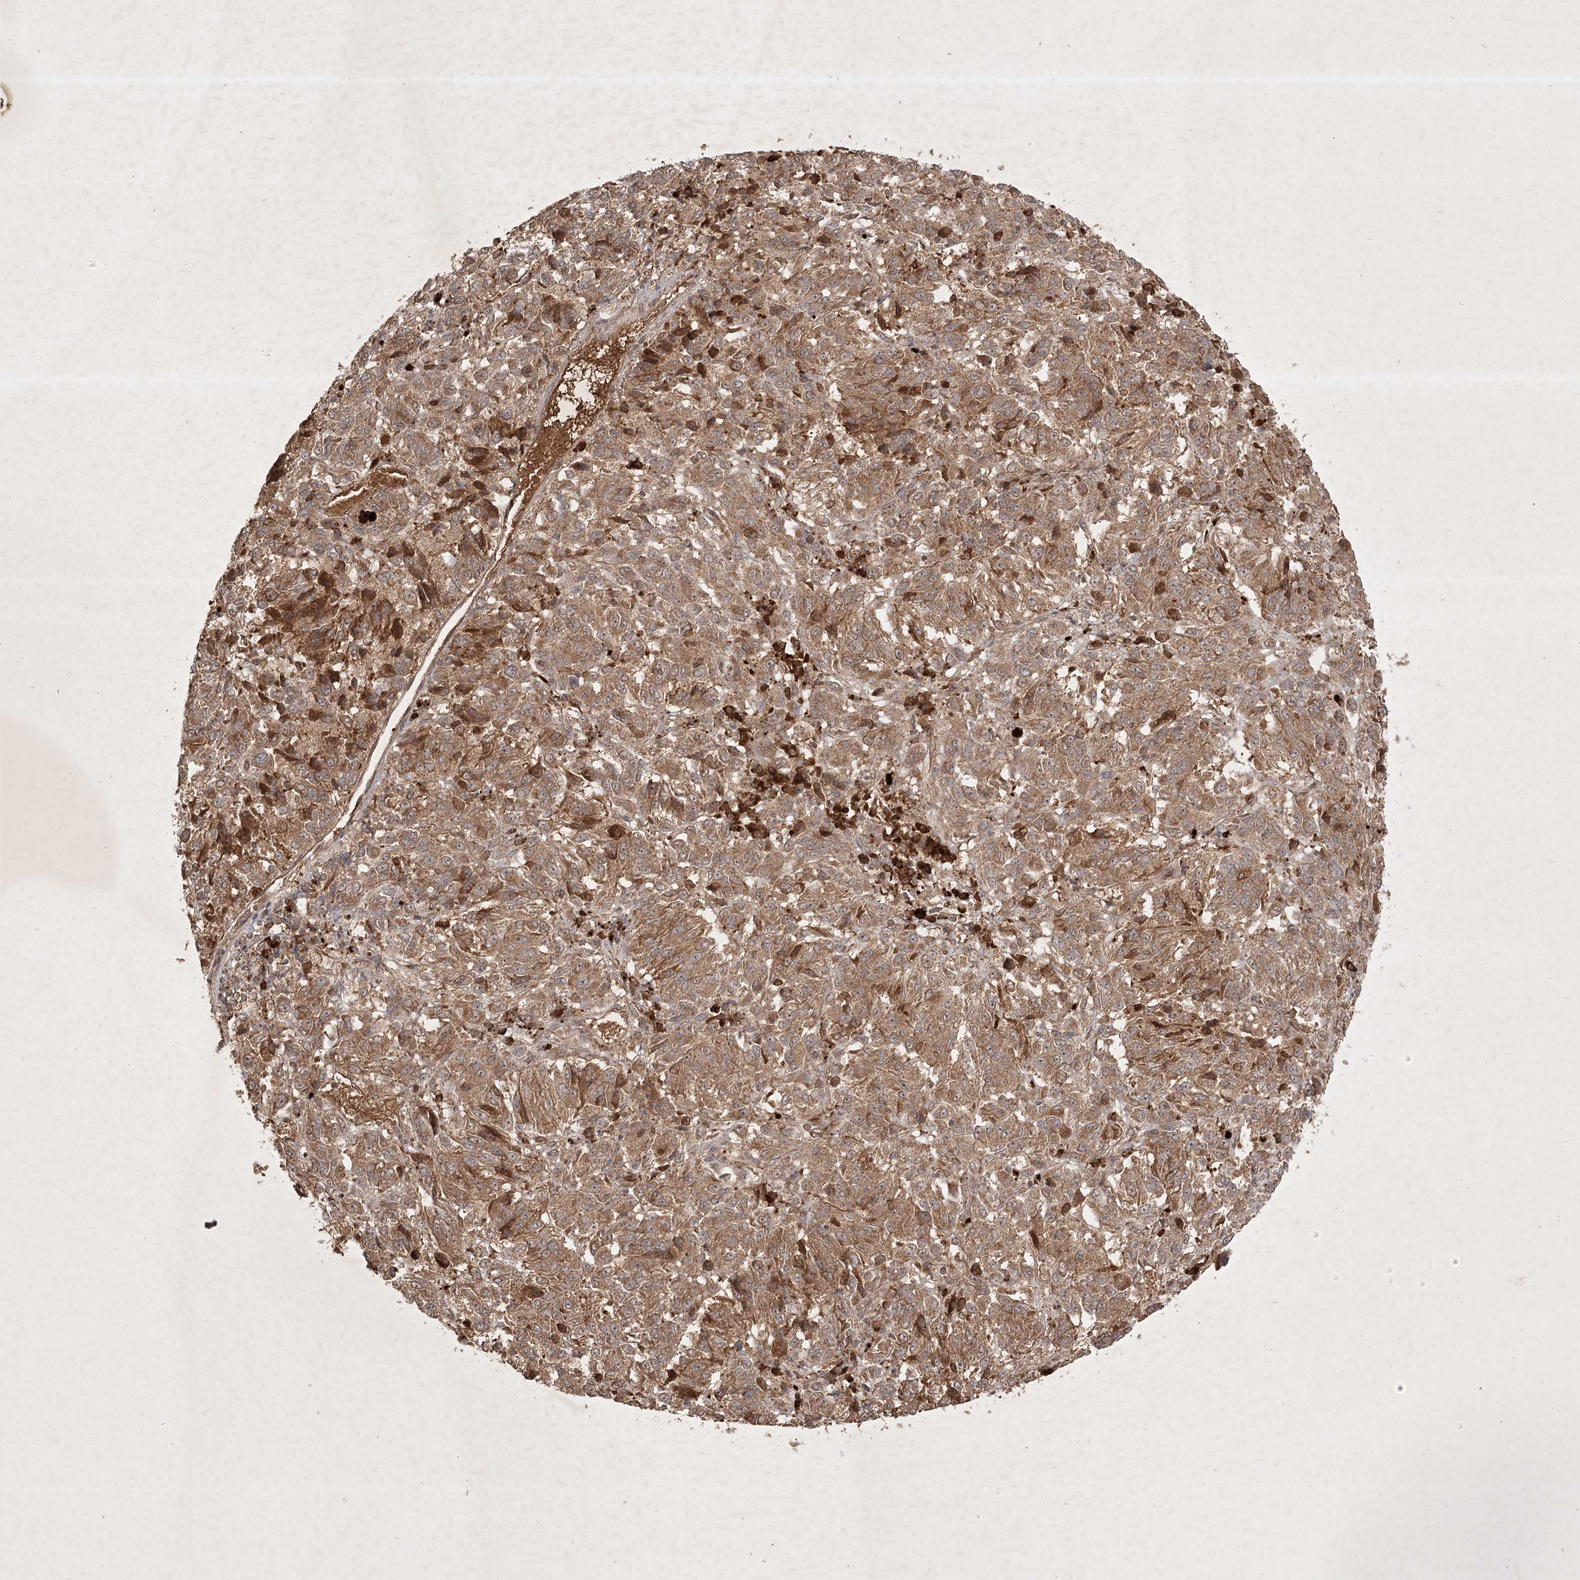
{"staining": {"intensity": "moderate", "quantity": ">75%", "location": "cytoplasmic/membranous"}, "tissue": "melanoma", "cell_type": "Tumor cells", "image_type": "cancer", "snomed": [{"axis": "morphology", "description": "Malignant melanoma, Metastatic site"}, {"axis": "topography", "description": "Lung"}], "caption": "Malignant melanoma (metastatic site) tissue exhibits moderate cytoplasmic/membranous expression in about >75% of tumor cells", "gene": "ARL13A", "patient": {"sex": "male", "age": 64}}